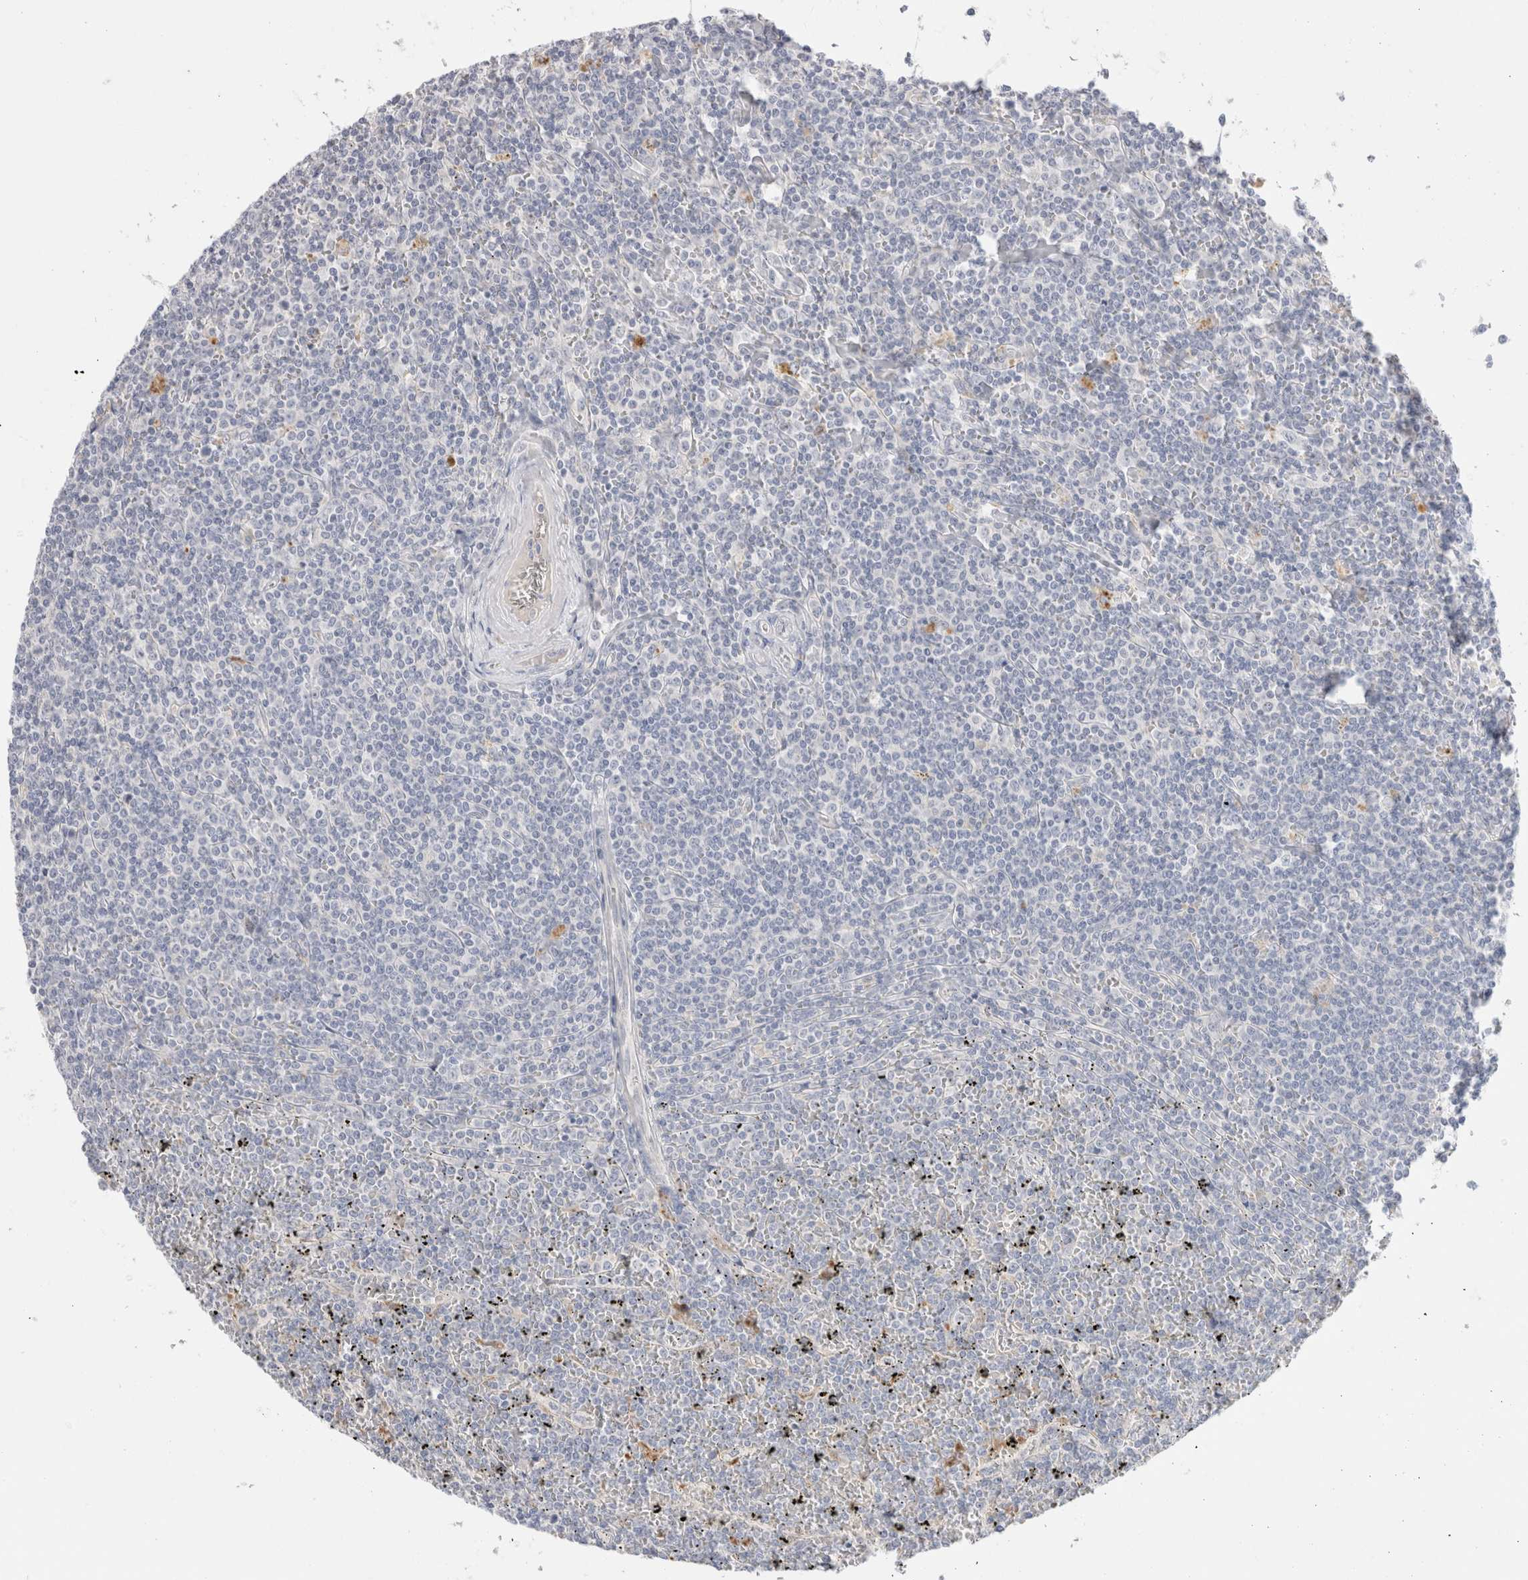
{"staining": {"intensity": "negative", "quantity": "none", "location": "none"}, "tissue": "lymphoma", "cell_type": "Tumor cells", "image_type": "cancer", "snomed": [{"axis": "morphology", "description": "Malignant lymphoma, non-Hodgkin's type, Low grade"}, {"axis": "topography", "description": "Spleen"}], "caption": "DAB (3,3'-diaminobenzidine) immunohistochemical staining of human lymphoma exhibits no significant expression in tumor cells. Nuclei are stained in blue.", "gene": "HPGDS", "patient": {"sex": "female", "age": 19}}